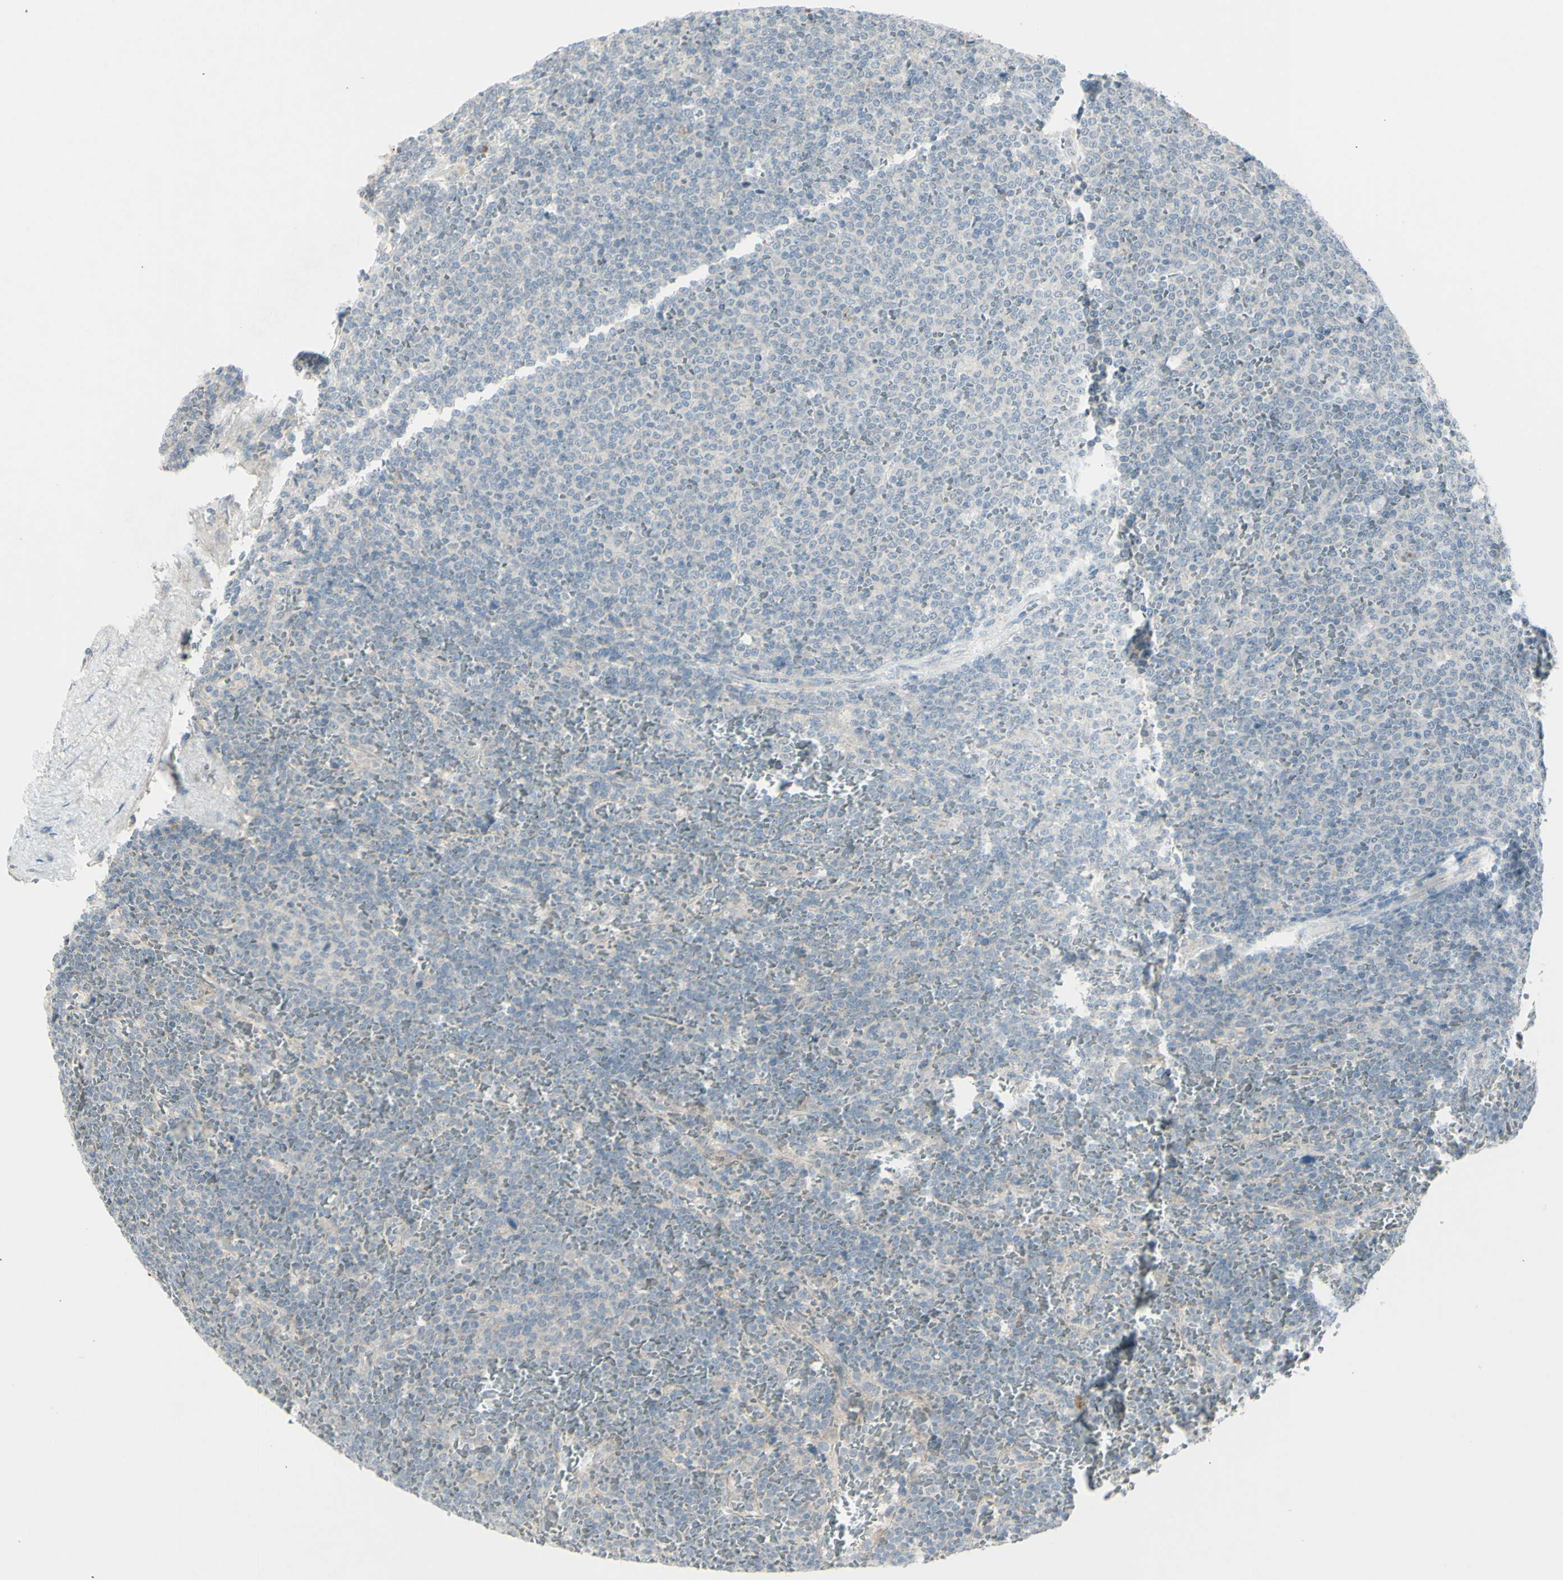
{"staining": {"intensity": "negative", "quantity": "none", "location": "none"}, "tissue": "lymphoma", "cell_type": "Tumor cells", "image_type": "cancer", "snomed": [{"axis": "morphology", "description": "Malignant lymphoma, non-Hodgkin's type, Low grade"}, {"axis": "topography", "description": "Spleen"}], "caption": "IHC histopathology image of neoplastic tissue: human lymphoma stained with DAB displays no significant protein staining in tumor cells.", "gene": "SH3GL2", "patient": {"sex": "female", "age": 77}}